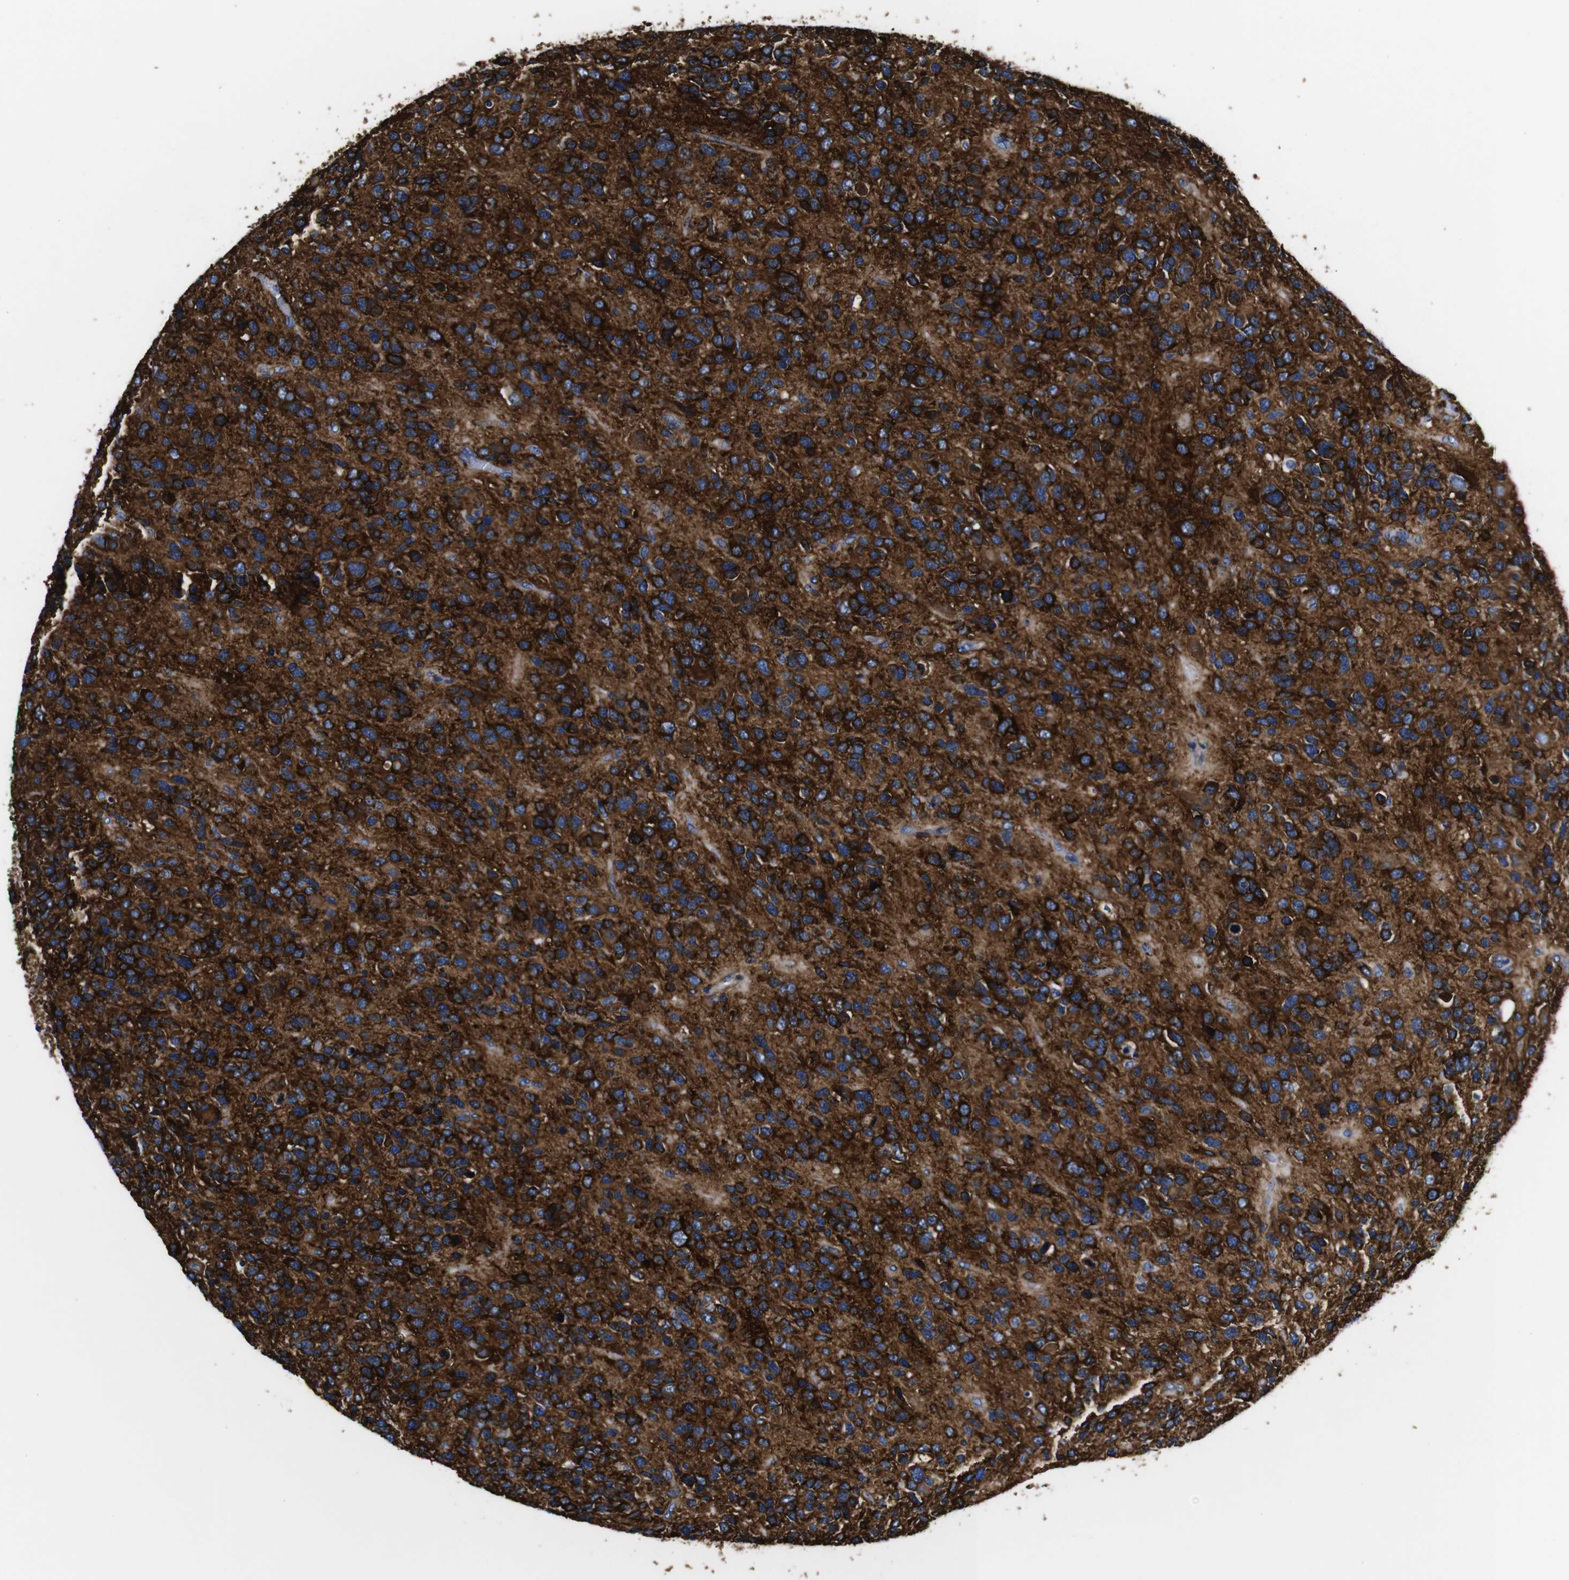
{"staining": {"intensity": "strong", "quantity": ">75%", "location": "cytoplasmic/membranous"}, "tissue": "glioma", "cell_type": "Tumor cells", "image_type": "cancer", "snomed": [{"axis": "morphology", "description": "Glioma, malignant, High grade"}, {"axis": "topography", "description": "Brain"}], "caption": "About >75% of tumor cells in human glioma exhibit strong cytoplasmic/membranous protein positivity as visualized by brown immunohistochemical staining.", "gene": "LRIG1", "patient": {"sex": "female", "age": 58}}